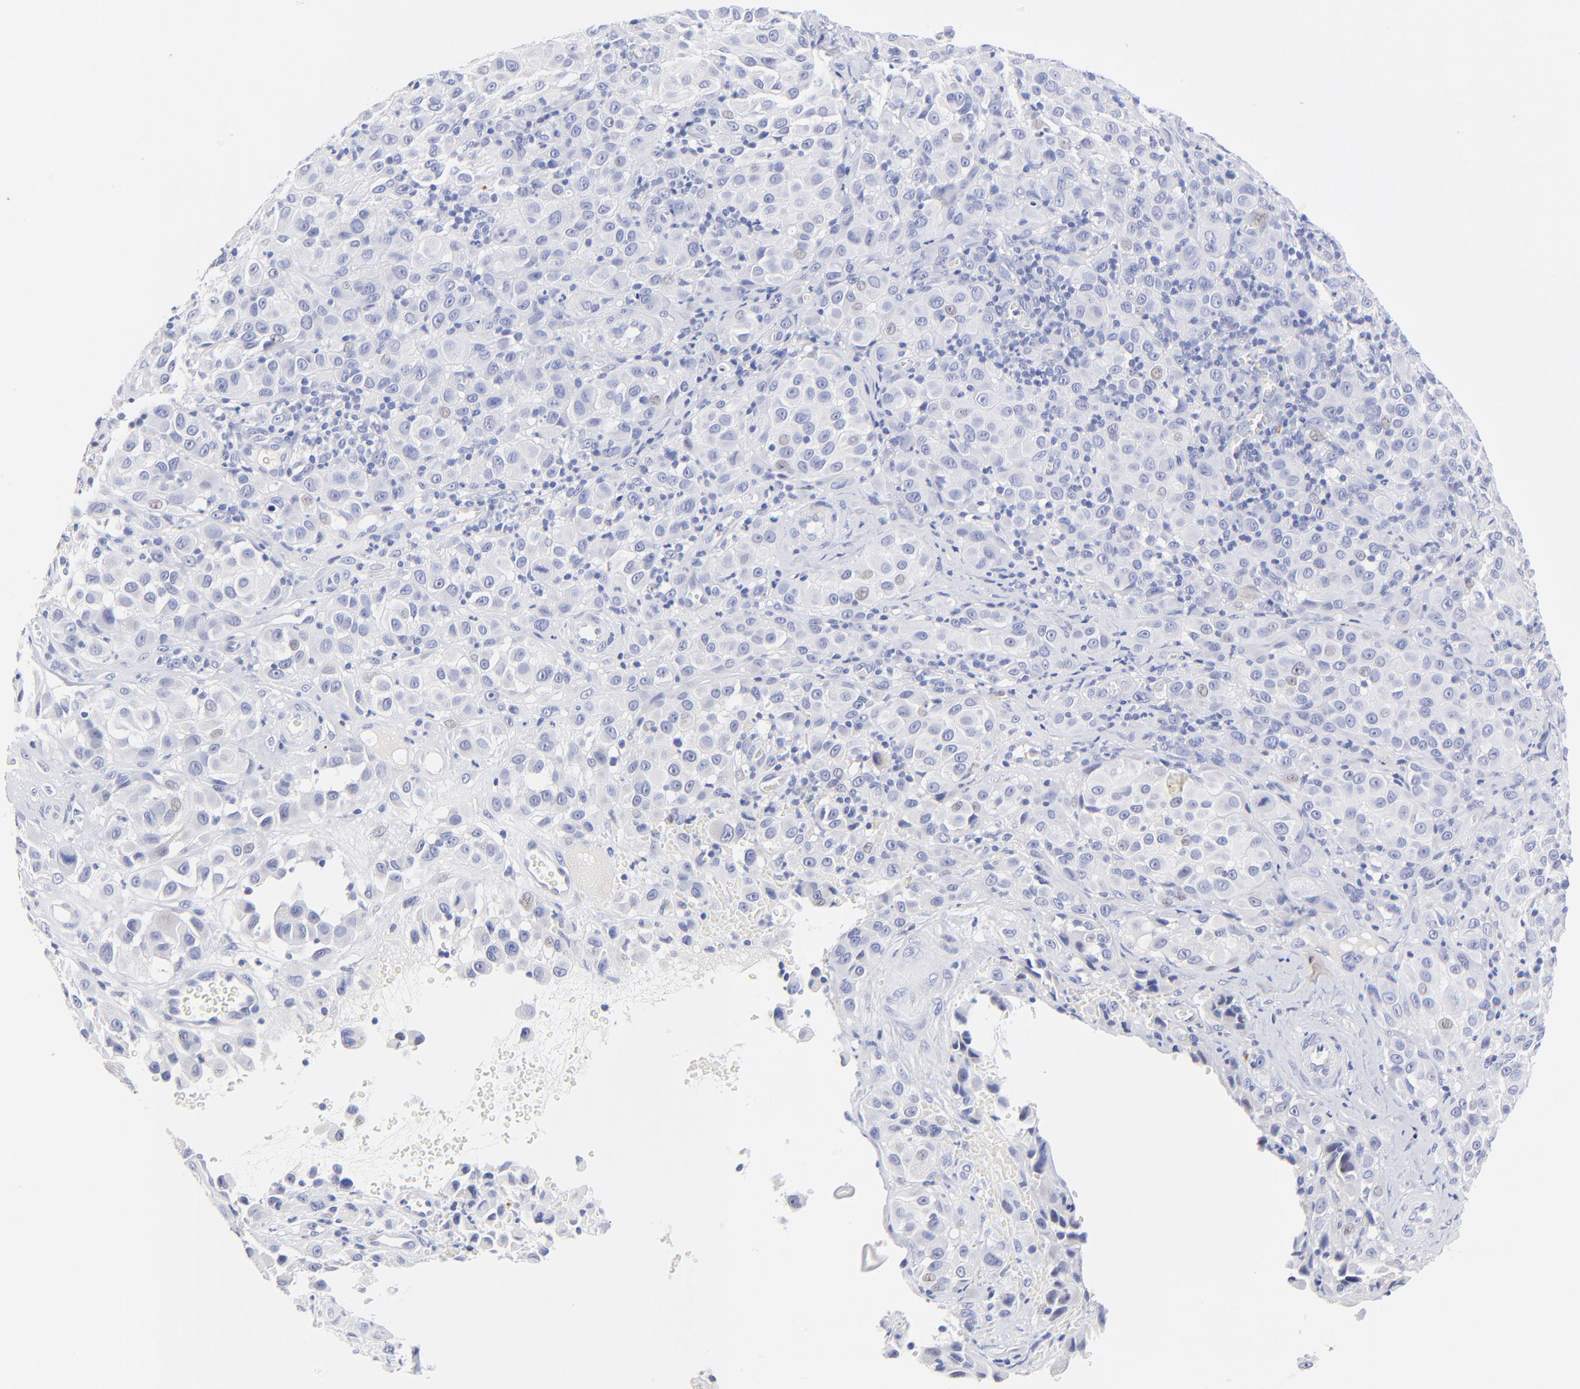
{"staining": {"intensity": "negative", "quantity": "none", "location": "none"}, "tissue": "melanoma", "cell_type": "Tumor cells", "image_type": "cancer", "snomed": [{"axis": "morphology", "description": "Malignant melanoma, NOS"}, {"axis": "topography", "description": "Skin"}], "caption": "High power microscopy histopathology image of an IHC micrograph of malignant melanoma, revealing no significant staining in tumor cells.", "gene": "SULT4A1", "patient": {"sex": "female", "age": 21}}